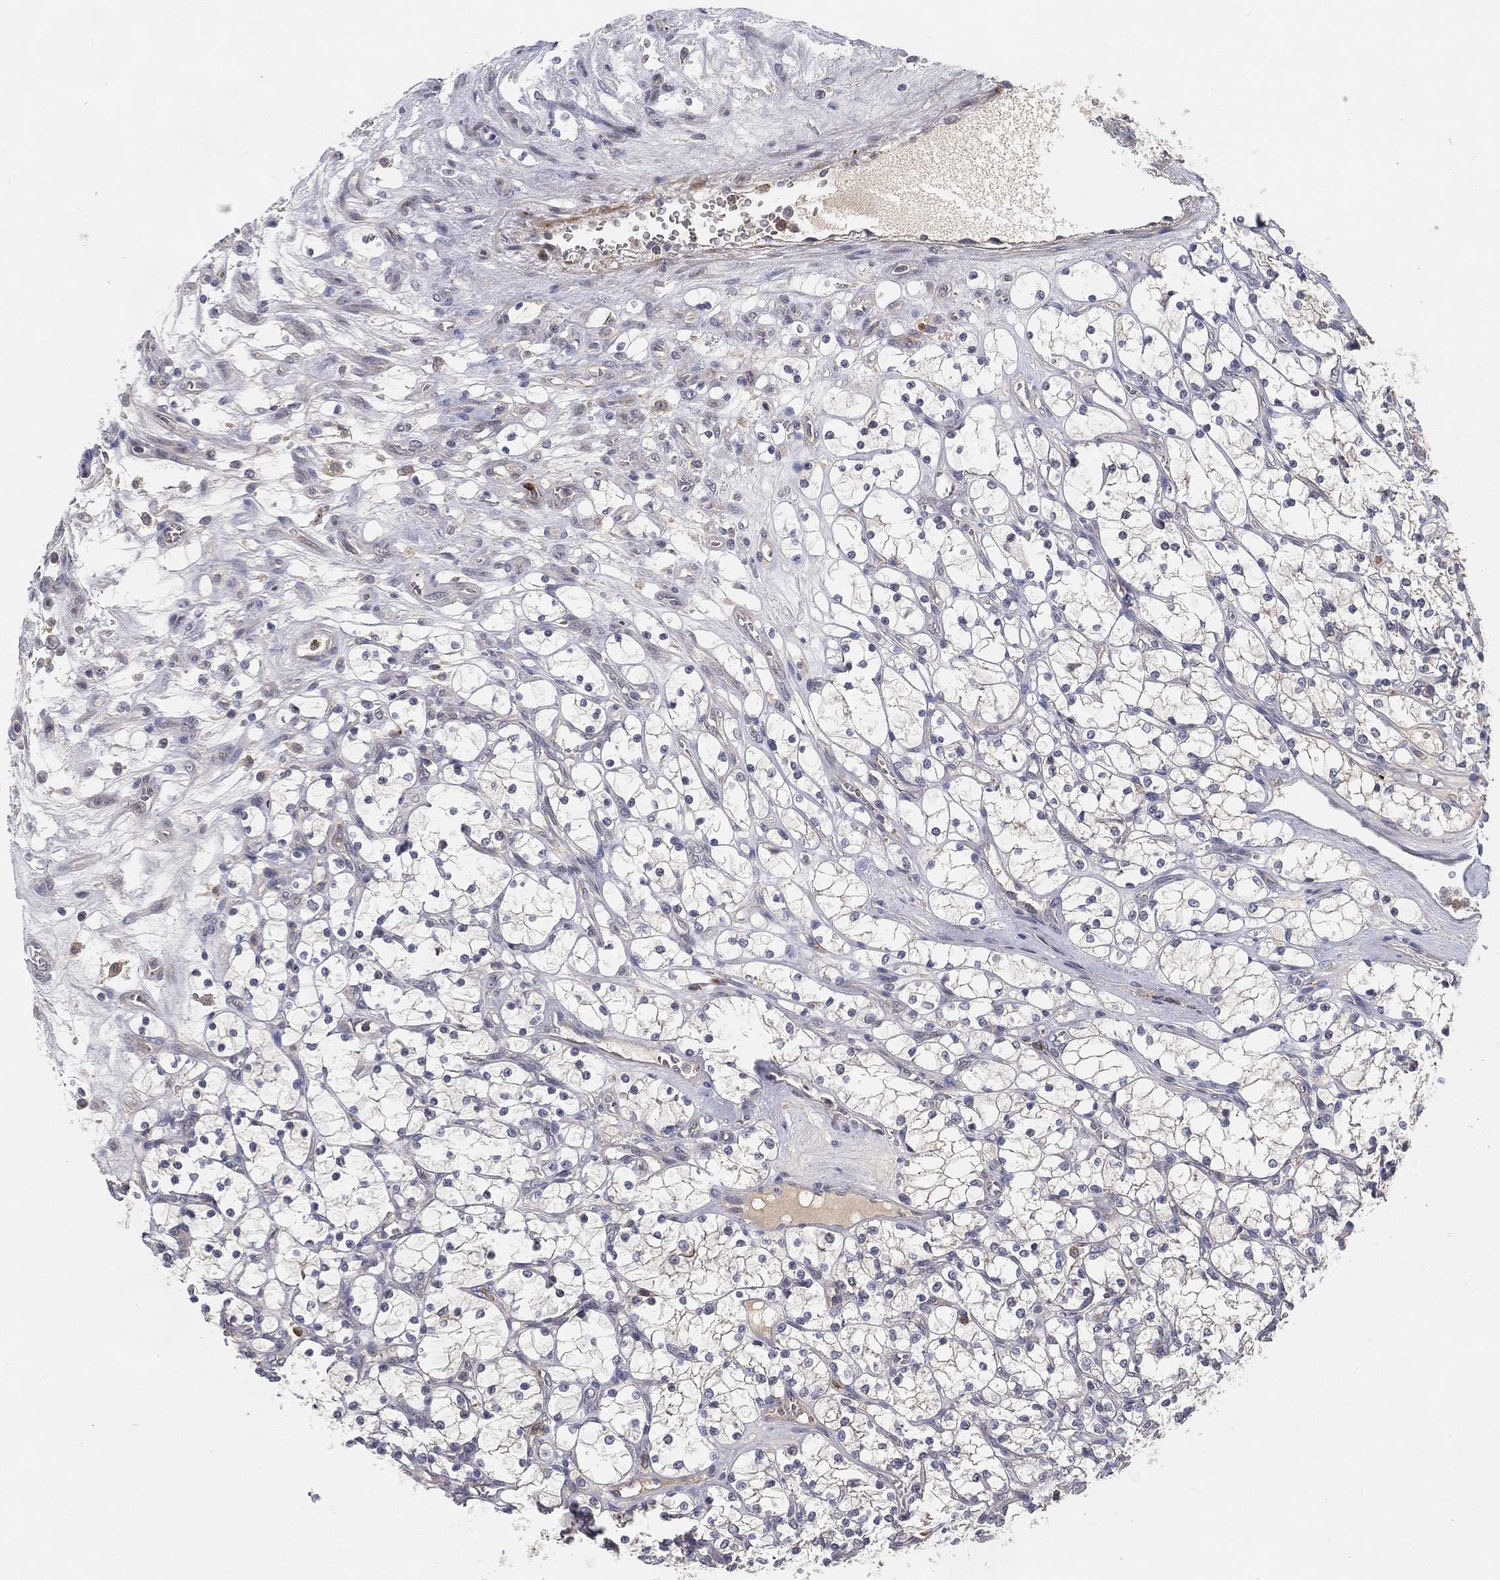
{"staining": {"intensity": "negative", "quantity": "none", "location": "none"}, "tissue": "renal cancer", "cell_type": "Tumor cells", "image_type": "cancer", "snomed": [{"axis": "morphology", "description": "Adenocarcinoma, NOS"}, {"axis": "topography", "description": "Kidney"}], "caption": "Immunohistochemistry micrograph of neoplastic tissue: human renal adenocarcinoma stained with DAB (3,3'-diaminobenzidine) shows no significant protein positivity in tumor cells.", "gene": "CFAP251", "patient": {"sex": "female", "age": 69}}